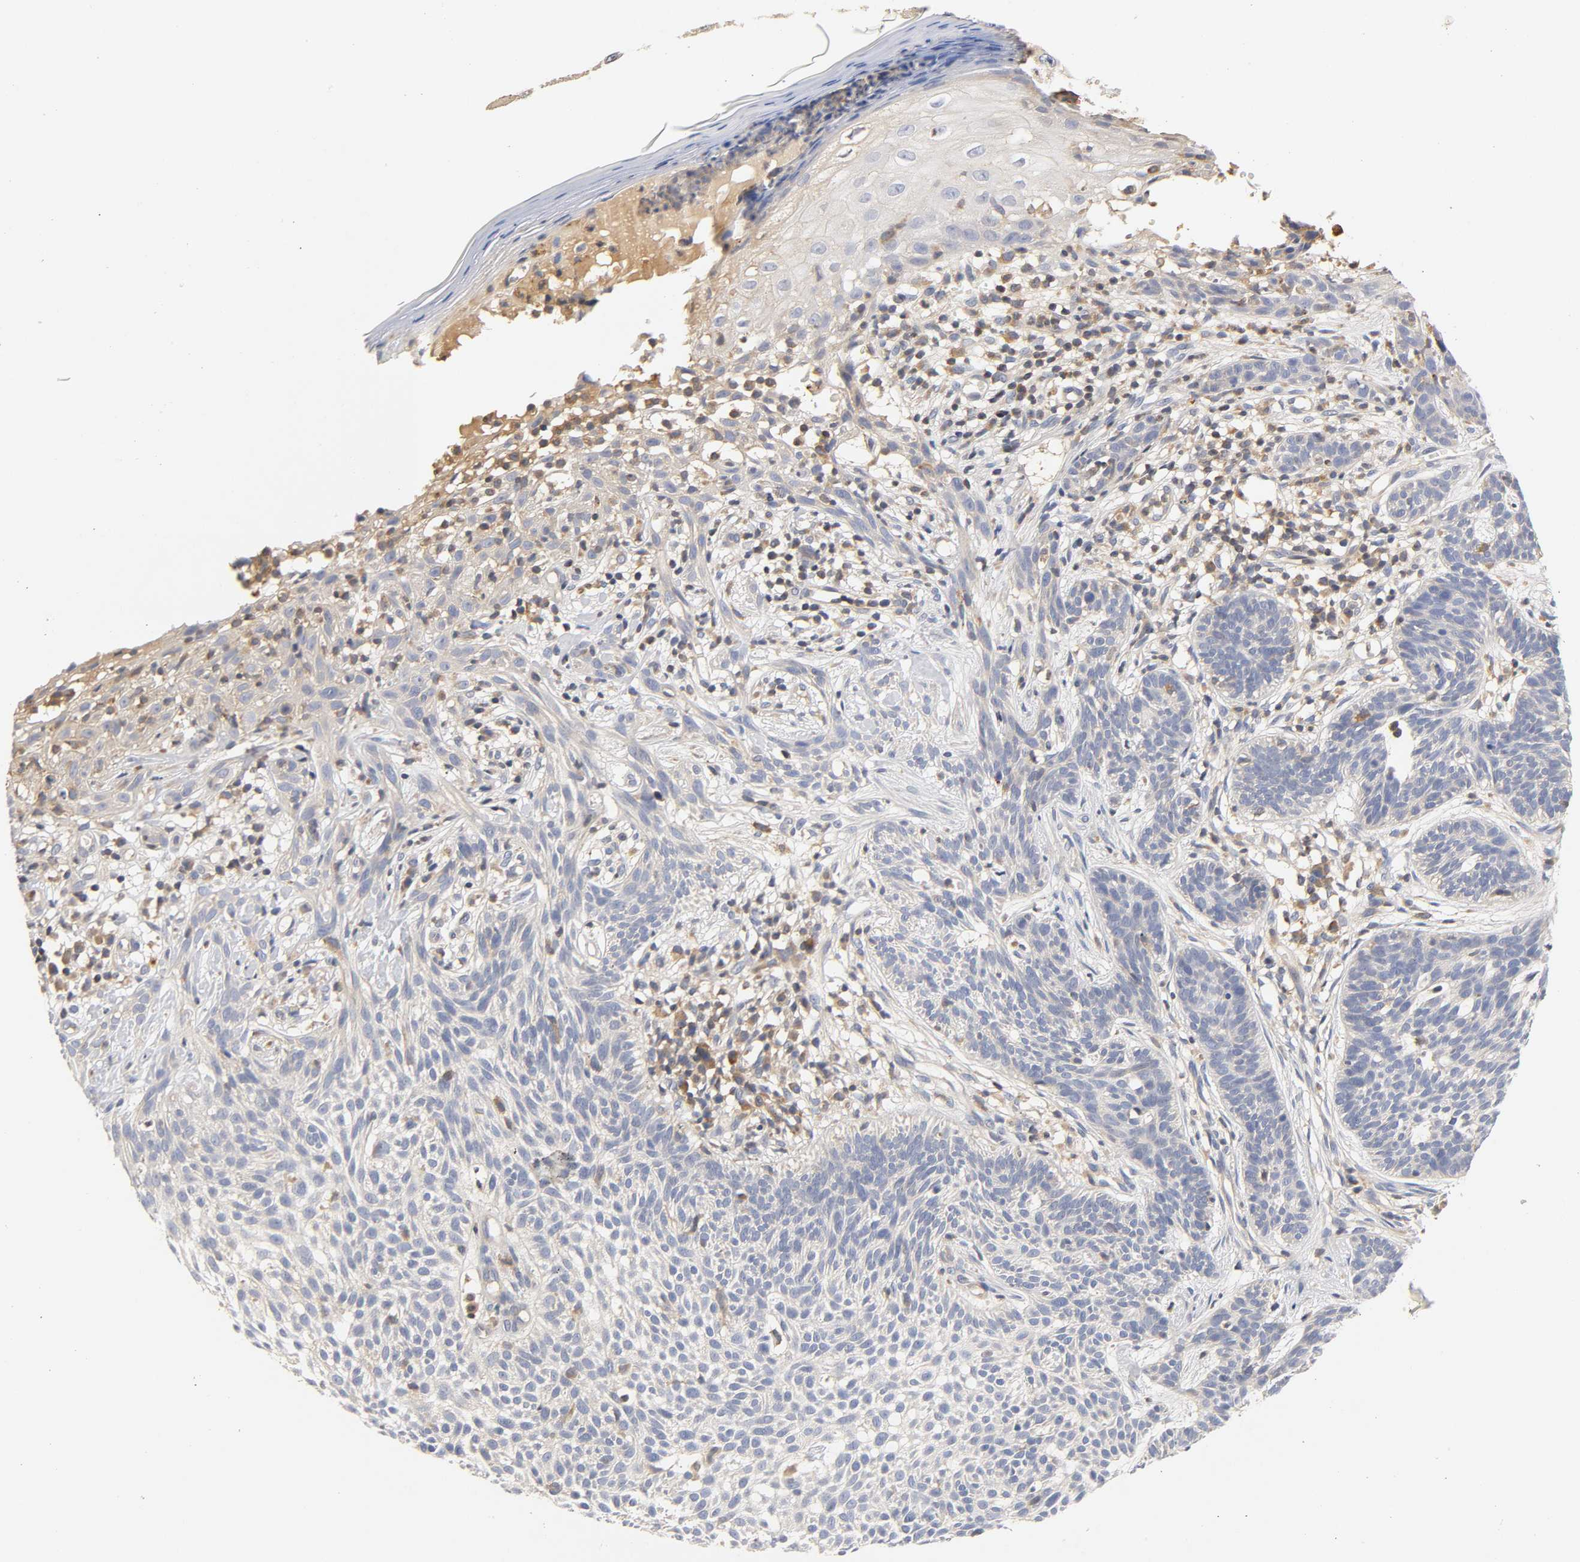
{"staining": {"intensity": "negative", "quantity": "none", "location": "none"}, "tissue": "skin cancer", "cell_type": "Tumor cells", "image_type": "cancer", "snomed": [{"axis": "morphology", "description": "Normal tissue, NOS"}, {"axis": "morphology", "description": "Basal cell carcinoma"}, {"axis": "topography", "description": "Skin"}], "caption": "Tumor cells show no significant protein expression in skin cancer (basal cell carcinoma).", "gene": "RHOA", "patient": {"sex": "female", "age": 69}}